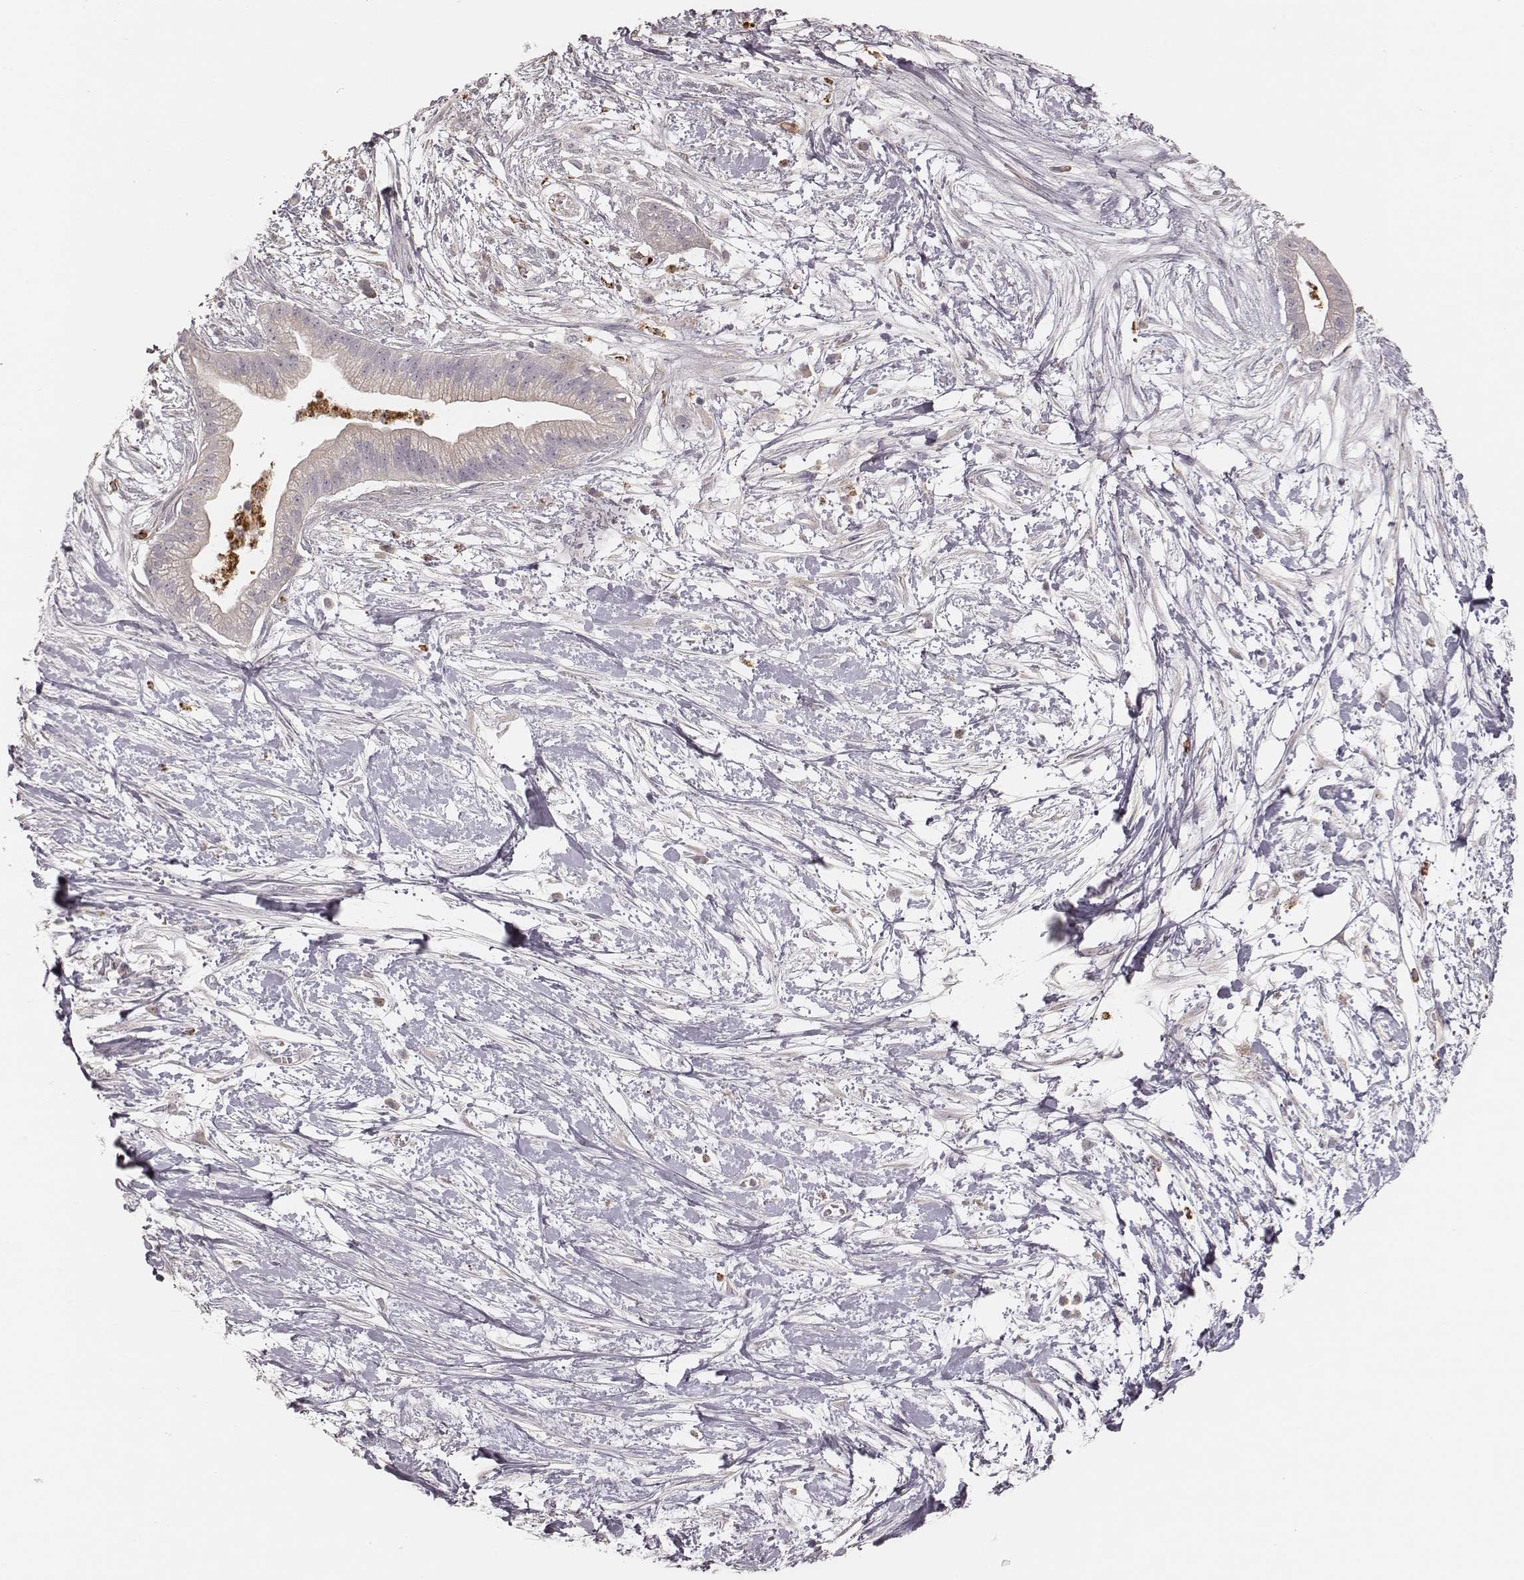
{"staining": {"intensity": "negative", "quantity": "none", "location": "none"}, "tissue": "pancreatic cancer", "cell_type": "Tumor cells", "image_type": "cancer", "snomed": [{"axis": "morphology", "description": "Normal tissue, NOS"}, {"axis": "morphology", "description": "Adenocarcinoma, NOS"}, {"axis": "topography", "description": "Lymph node"}, {"axis": "topography", "description": "Pancreas"}], "caption": "The histopathology image displays no staining of tumor cells in pancreatic adenocarcinoma.", "gene": "ABCA7", "patient": {"sex": "female", "age": 58}}